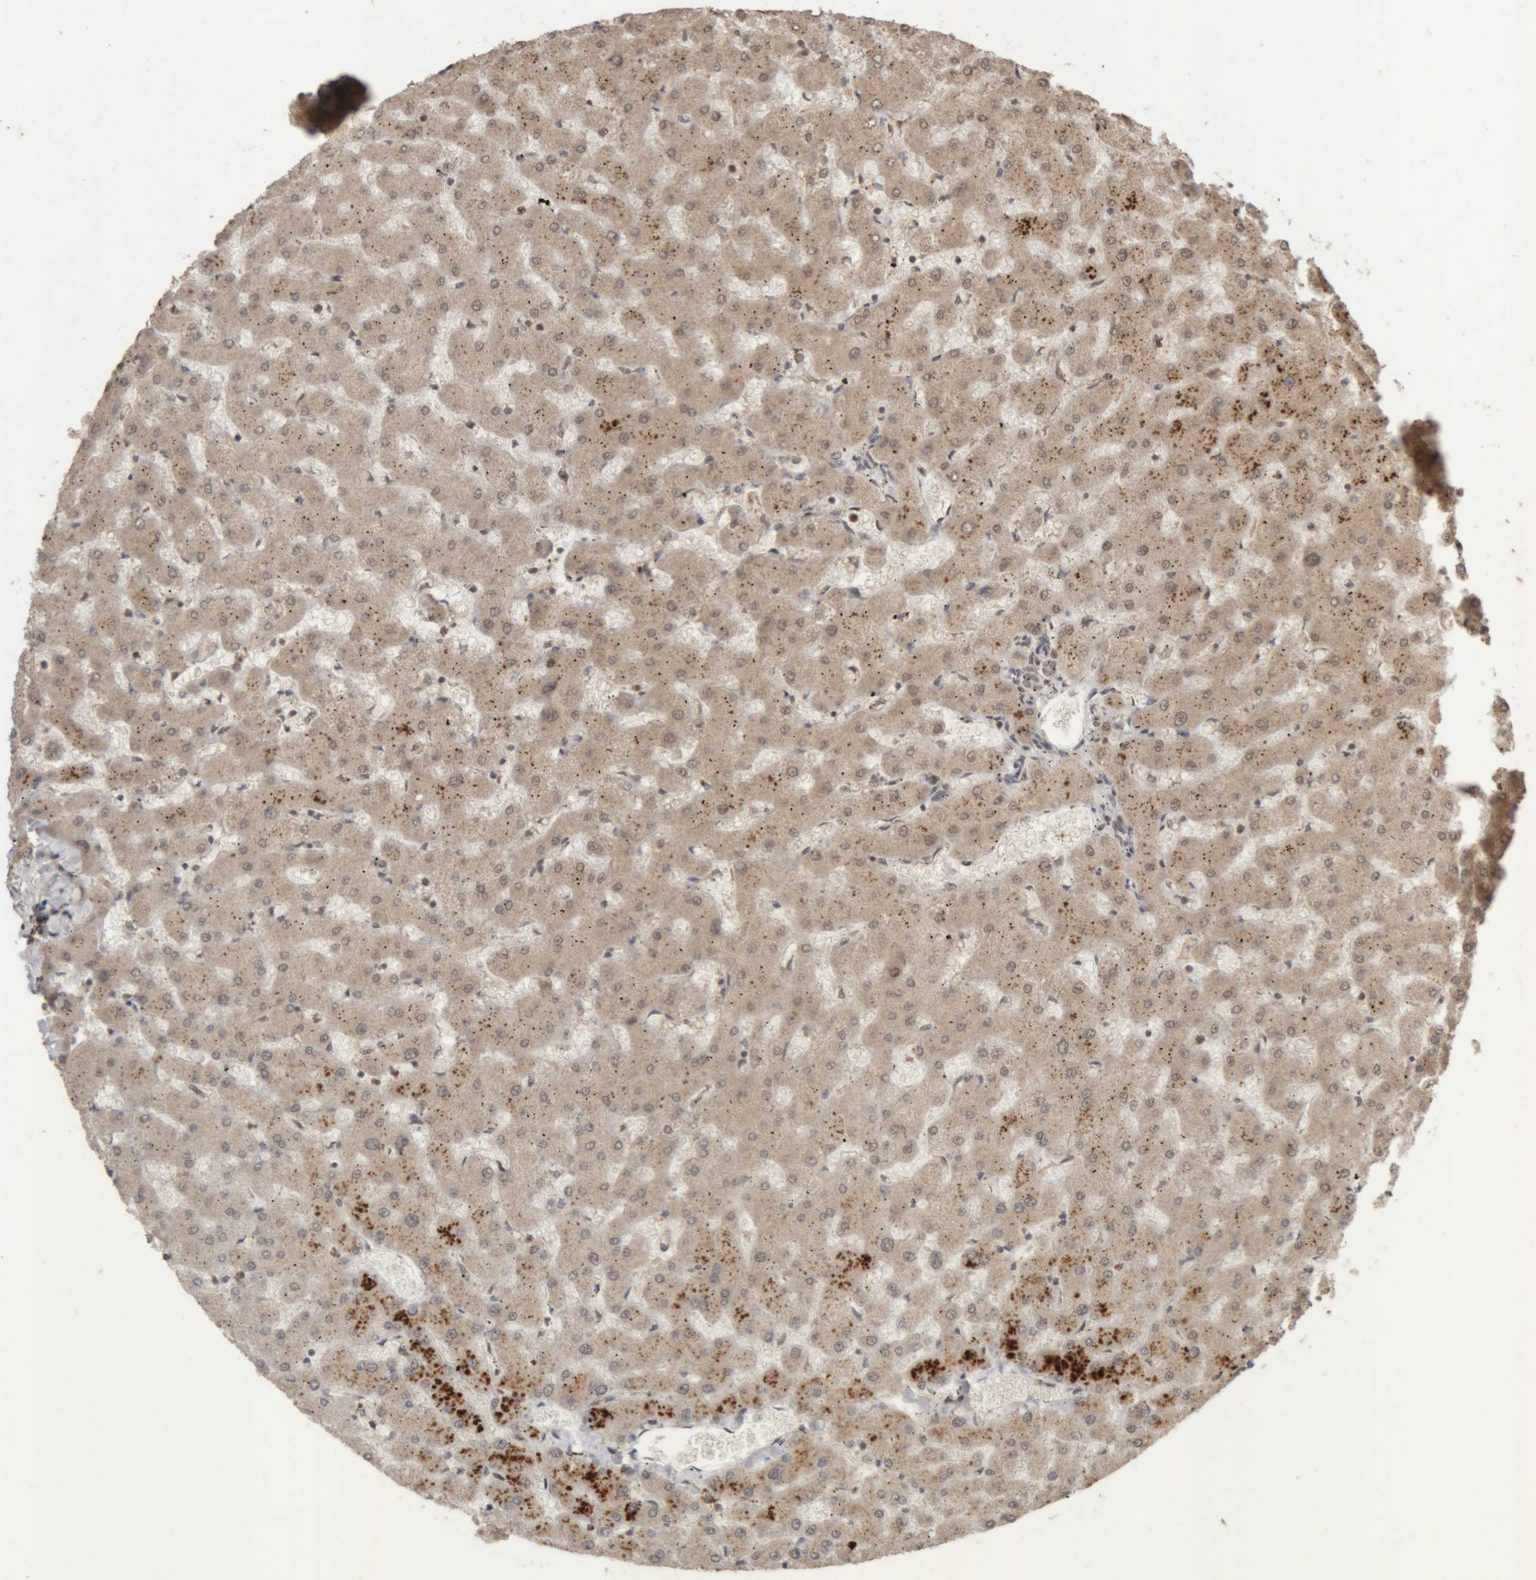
{"staining": {"intensity": "weak", "quantity": ">75%", "location": "cytoplasmic/membranous"}, "tissue": "liver", "cell_type": "Cholangiocytes", "image_type": "normal", "snomed": [{"axis": "morphology", "description": "Normal tissue, NOS"}, {"axis": "topography", "description": "Liver"}], "caption": "Normal liver demonstrates weak cytoplasmic/membranous expression in approximately >75% of cholangiocytes, visualized by immunohistochemistry.", "gene": "KEAP1", "patient": {"sex": "female", "age": 63}}